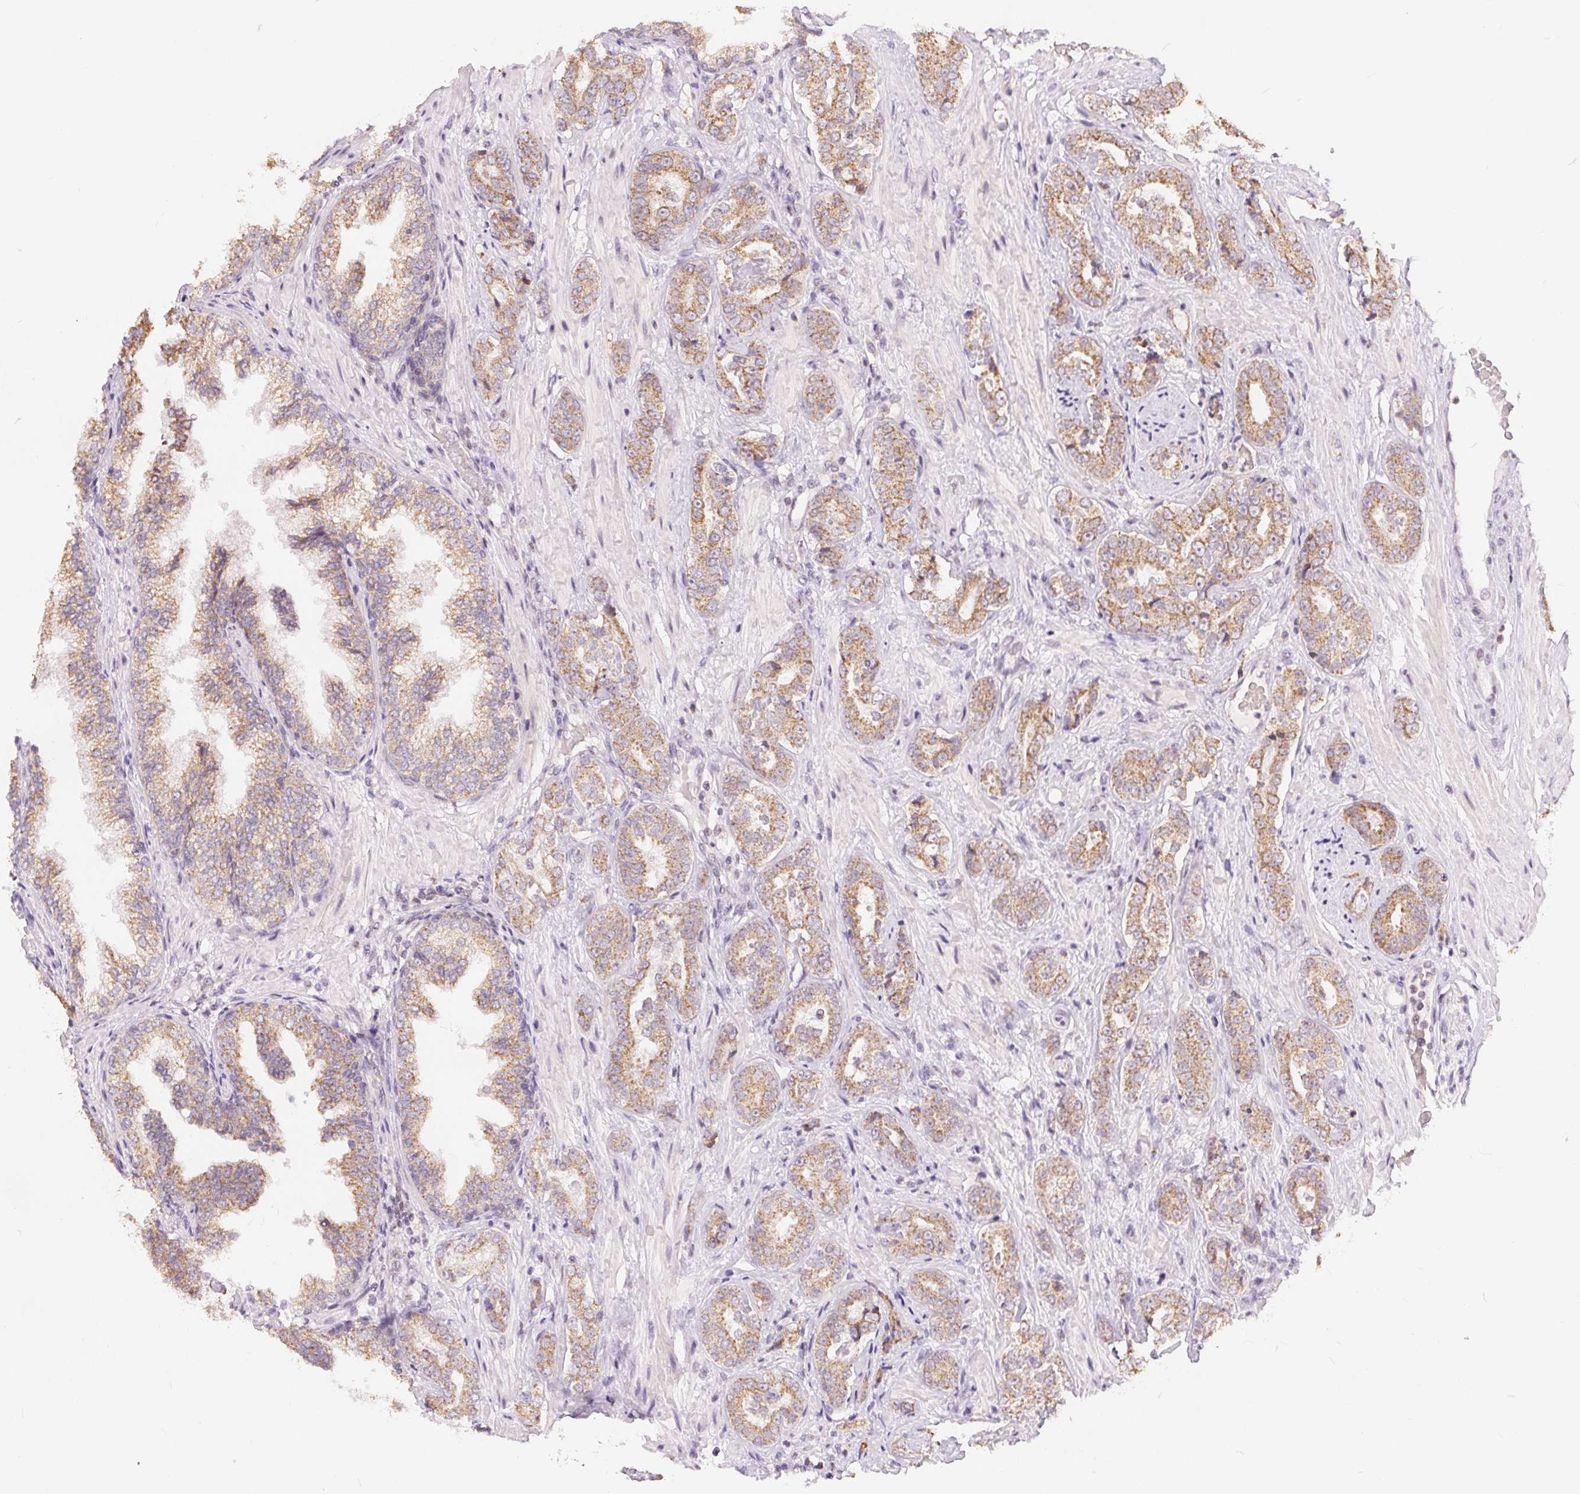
{"staining": {"intensity": "moderate", "quantity": ">75%", "location": "cytoplasmic/membranous"}, "tissue": "prostate cancer", "cell_type": "Tumor cells", "image_type": "cancer", "snomed": [{"axis": "morphology", "description": "Adenocarcinoma, High grade"}, {"axis": "topography", "description": "Prostate"}], "caption": "Protein expression analysis of prostate adenocarcinoma (high-grade) reveals moderate cytoplasmic/membranous staining in approximately >75% of tumor cells. The staining was performed using DAB to visualize the protein expression in brown, while the nuclei were stained in blue with hematoxylin (Magnification: 20x).", "gene": "POU2F2", "patient": {"sex": "male", "age": 71}}